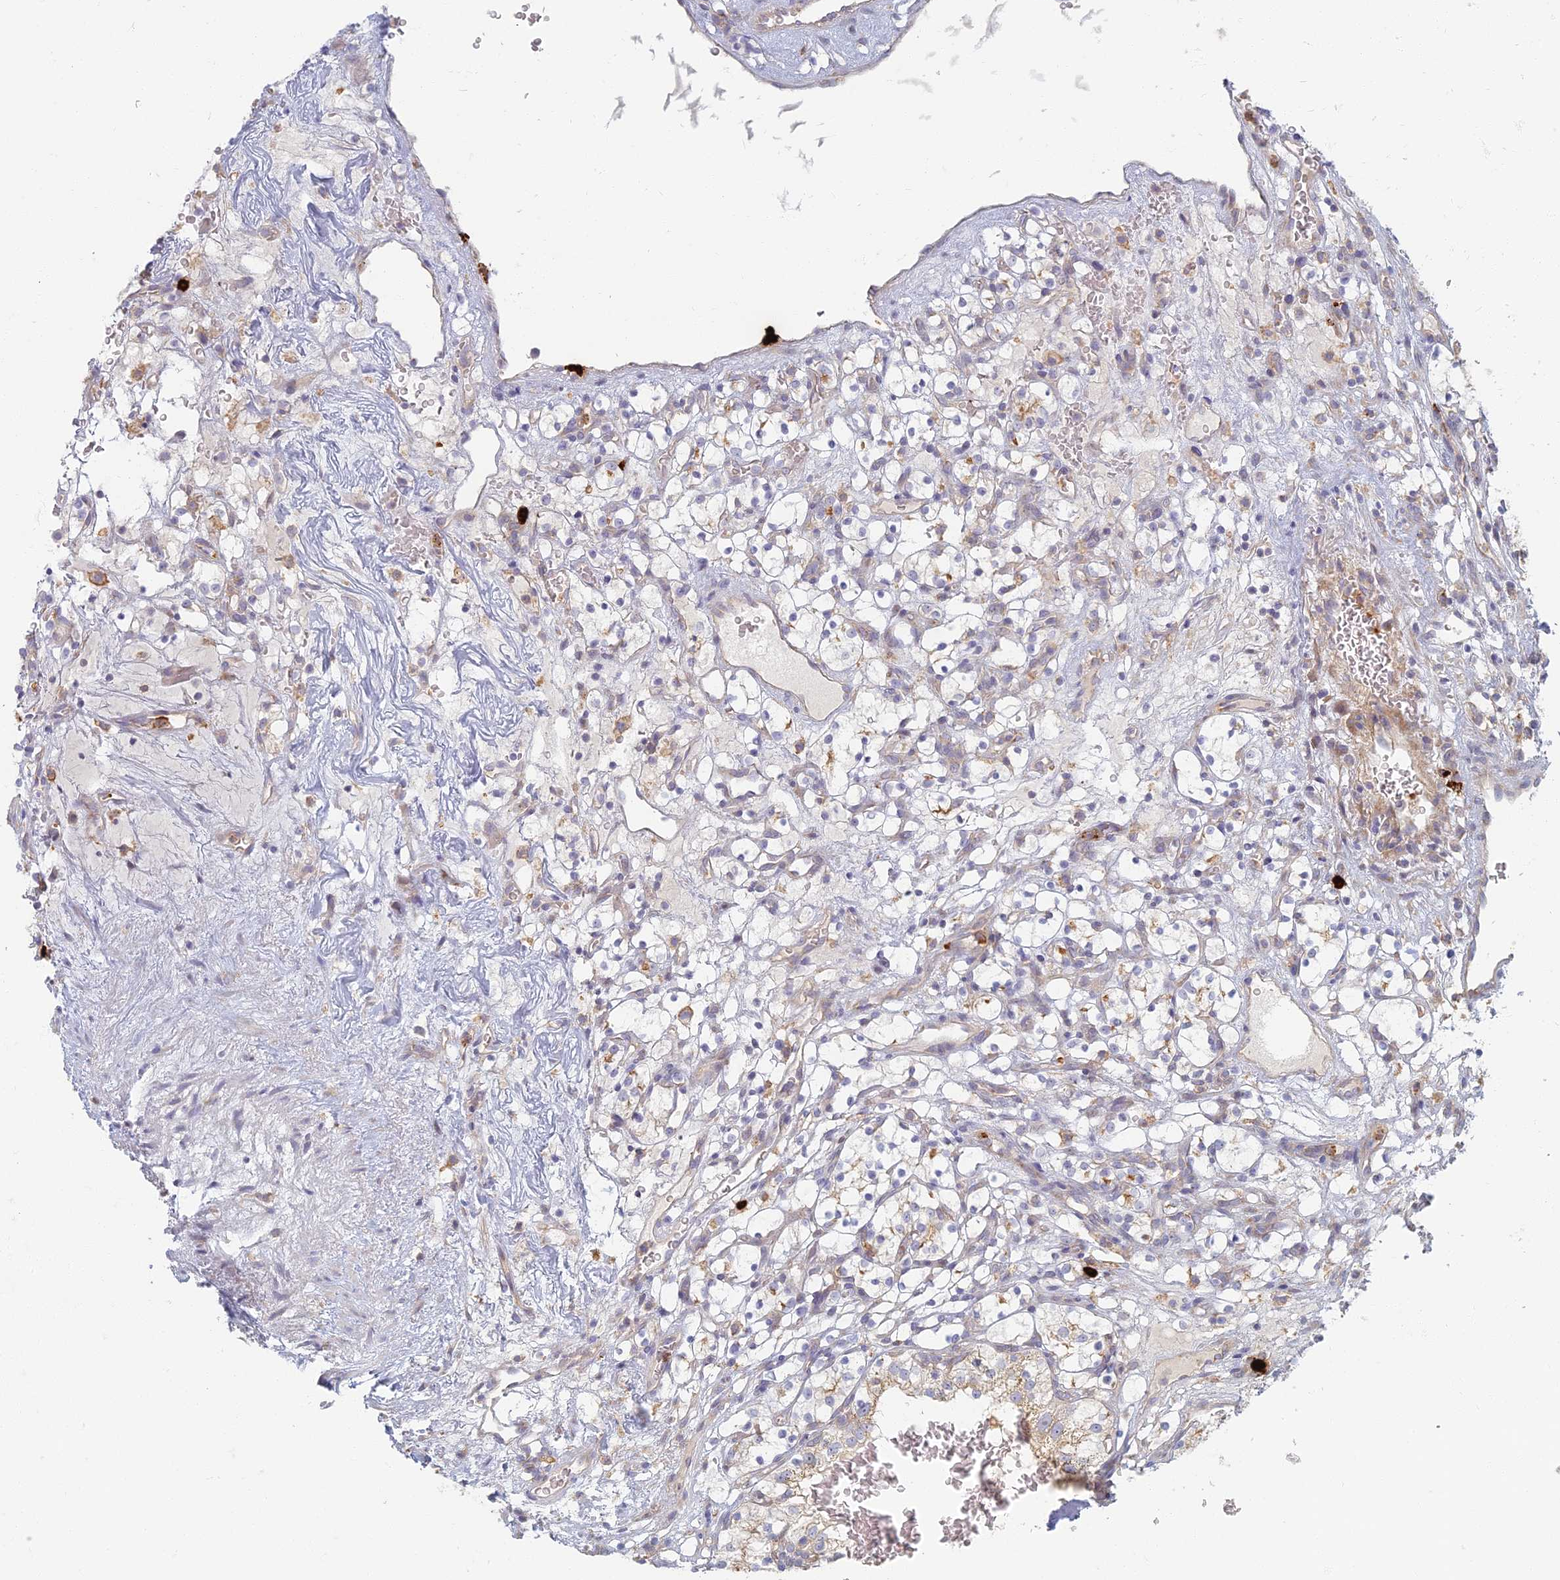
{"staining": {"intensity": "moderate", "quantity": "<25%", "location": "cytoplasmic/membranous"}, "tissue": "renal cancer", "cell_type": "Tumor cells", "image_type": "cancer", "snomed": [{"axis": "morphology", "description": "Adenocarcinoma, NOS"}, {"axis": "topography", "description": "Kidney"}], "caption": "Renal adenocarcinoma was stained to show a protein in brown. There is low levels of moderate cytoplasmic/membranous expression in about <25% of tumor cells. The protein is shown in brown color, while the nuclei are stained blue.", "gene": "PROX2", "patient": {"sex": "female", "age": 69}}